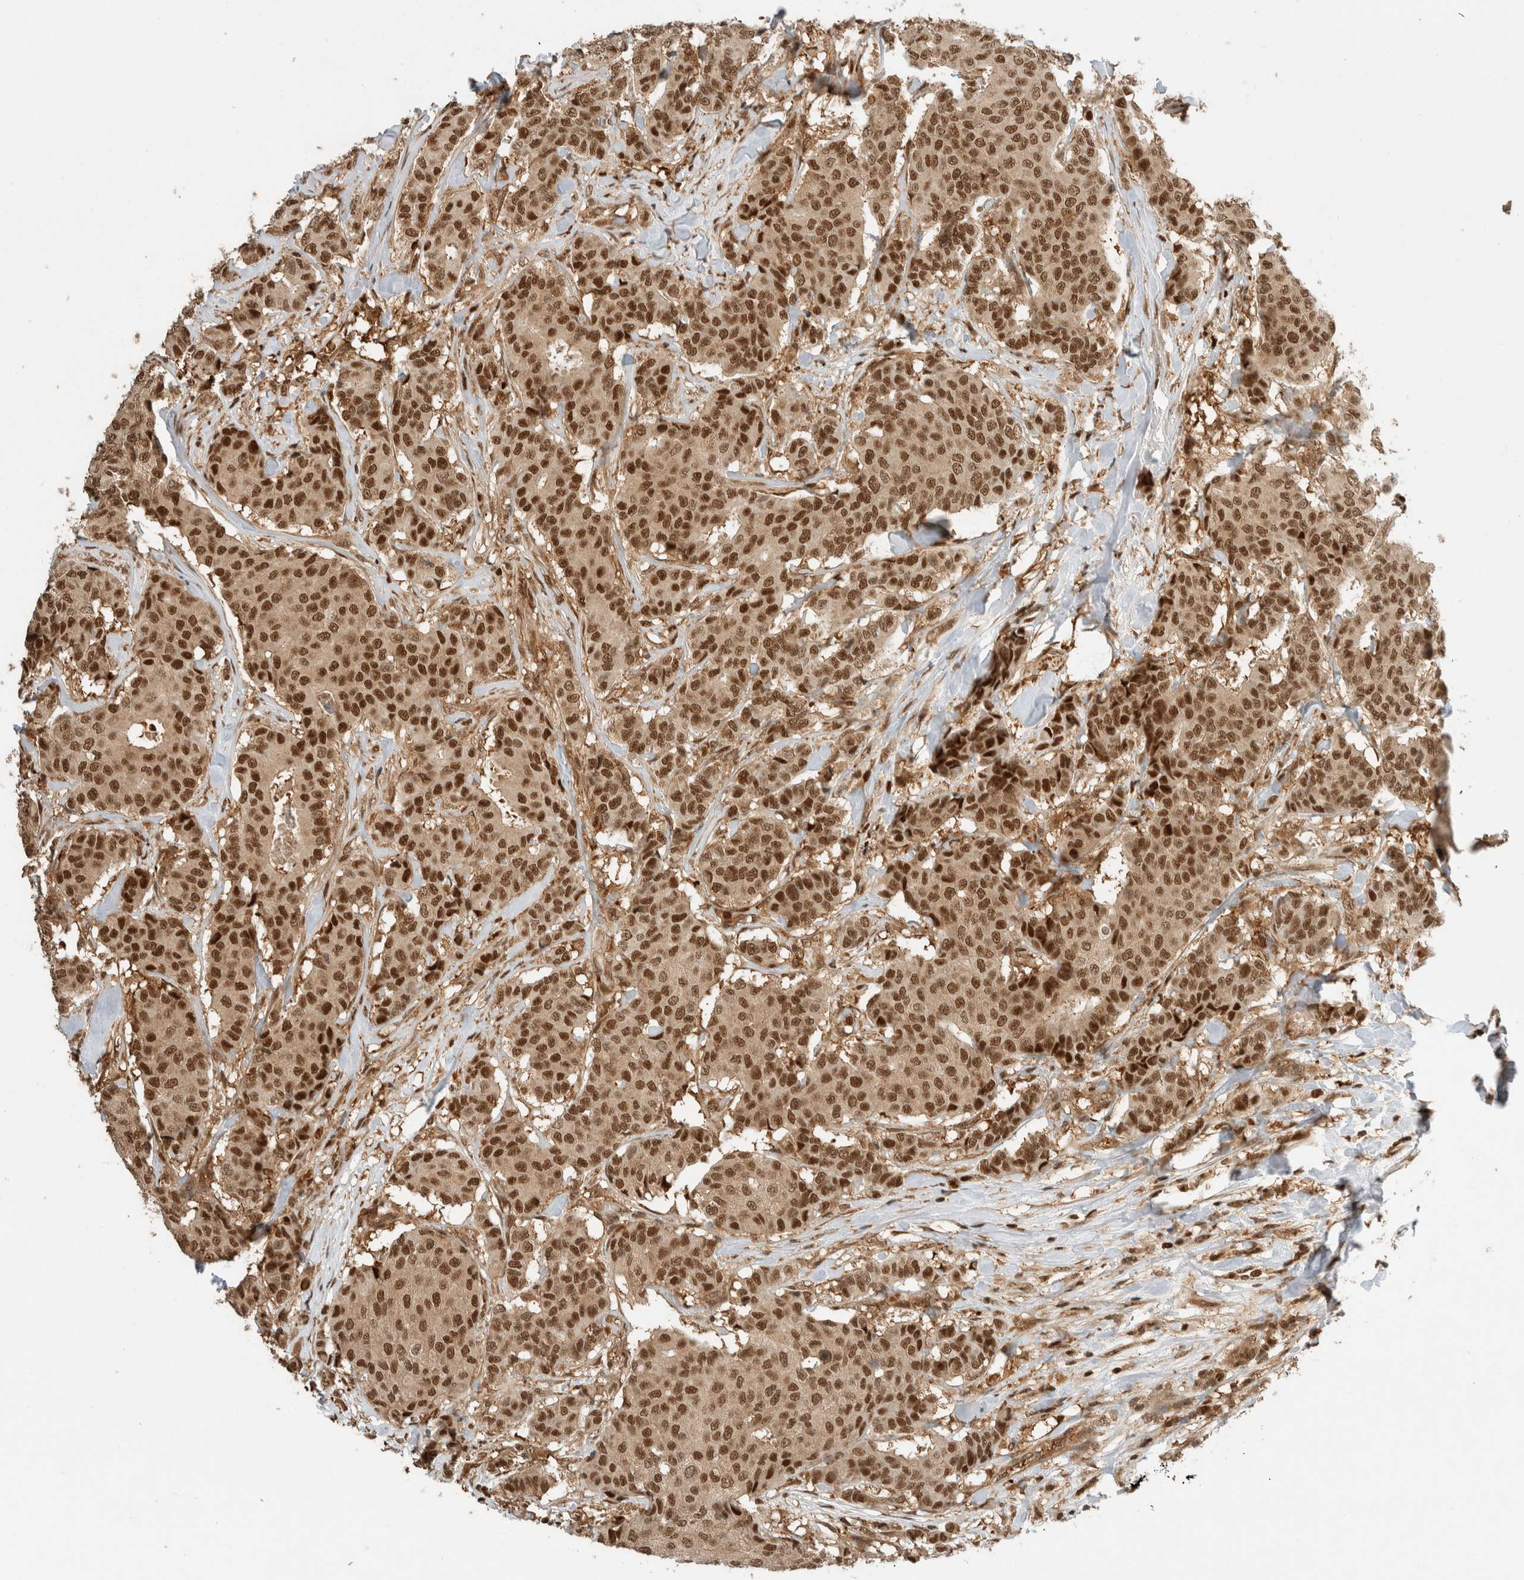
{"staining": {"intensity": "strong", "quantity": ">75%", "location": "cytoplasmic/membranous,nuclear"}, "tissue": "breast cancer", "cell_type": "Tumor cells", "image_type": "cancer", "snomed": [{"axis": "morphology", "description": "Duct carcinoma"}, {"axis": "topography", "description": "Breast"}], "caption": "The micrograph shows immunohistochemical staining of breast cancer. There is strong cytoplasmic/membranous and nuclear staining is identified in approximately >75% of tumor cells.", "gene": "SNRNP40", "patient": {"sex": "female", "age": 75}}